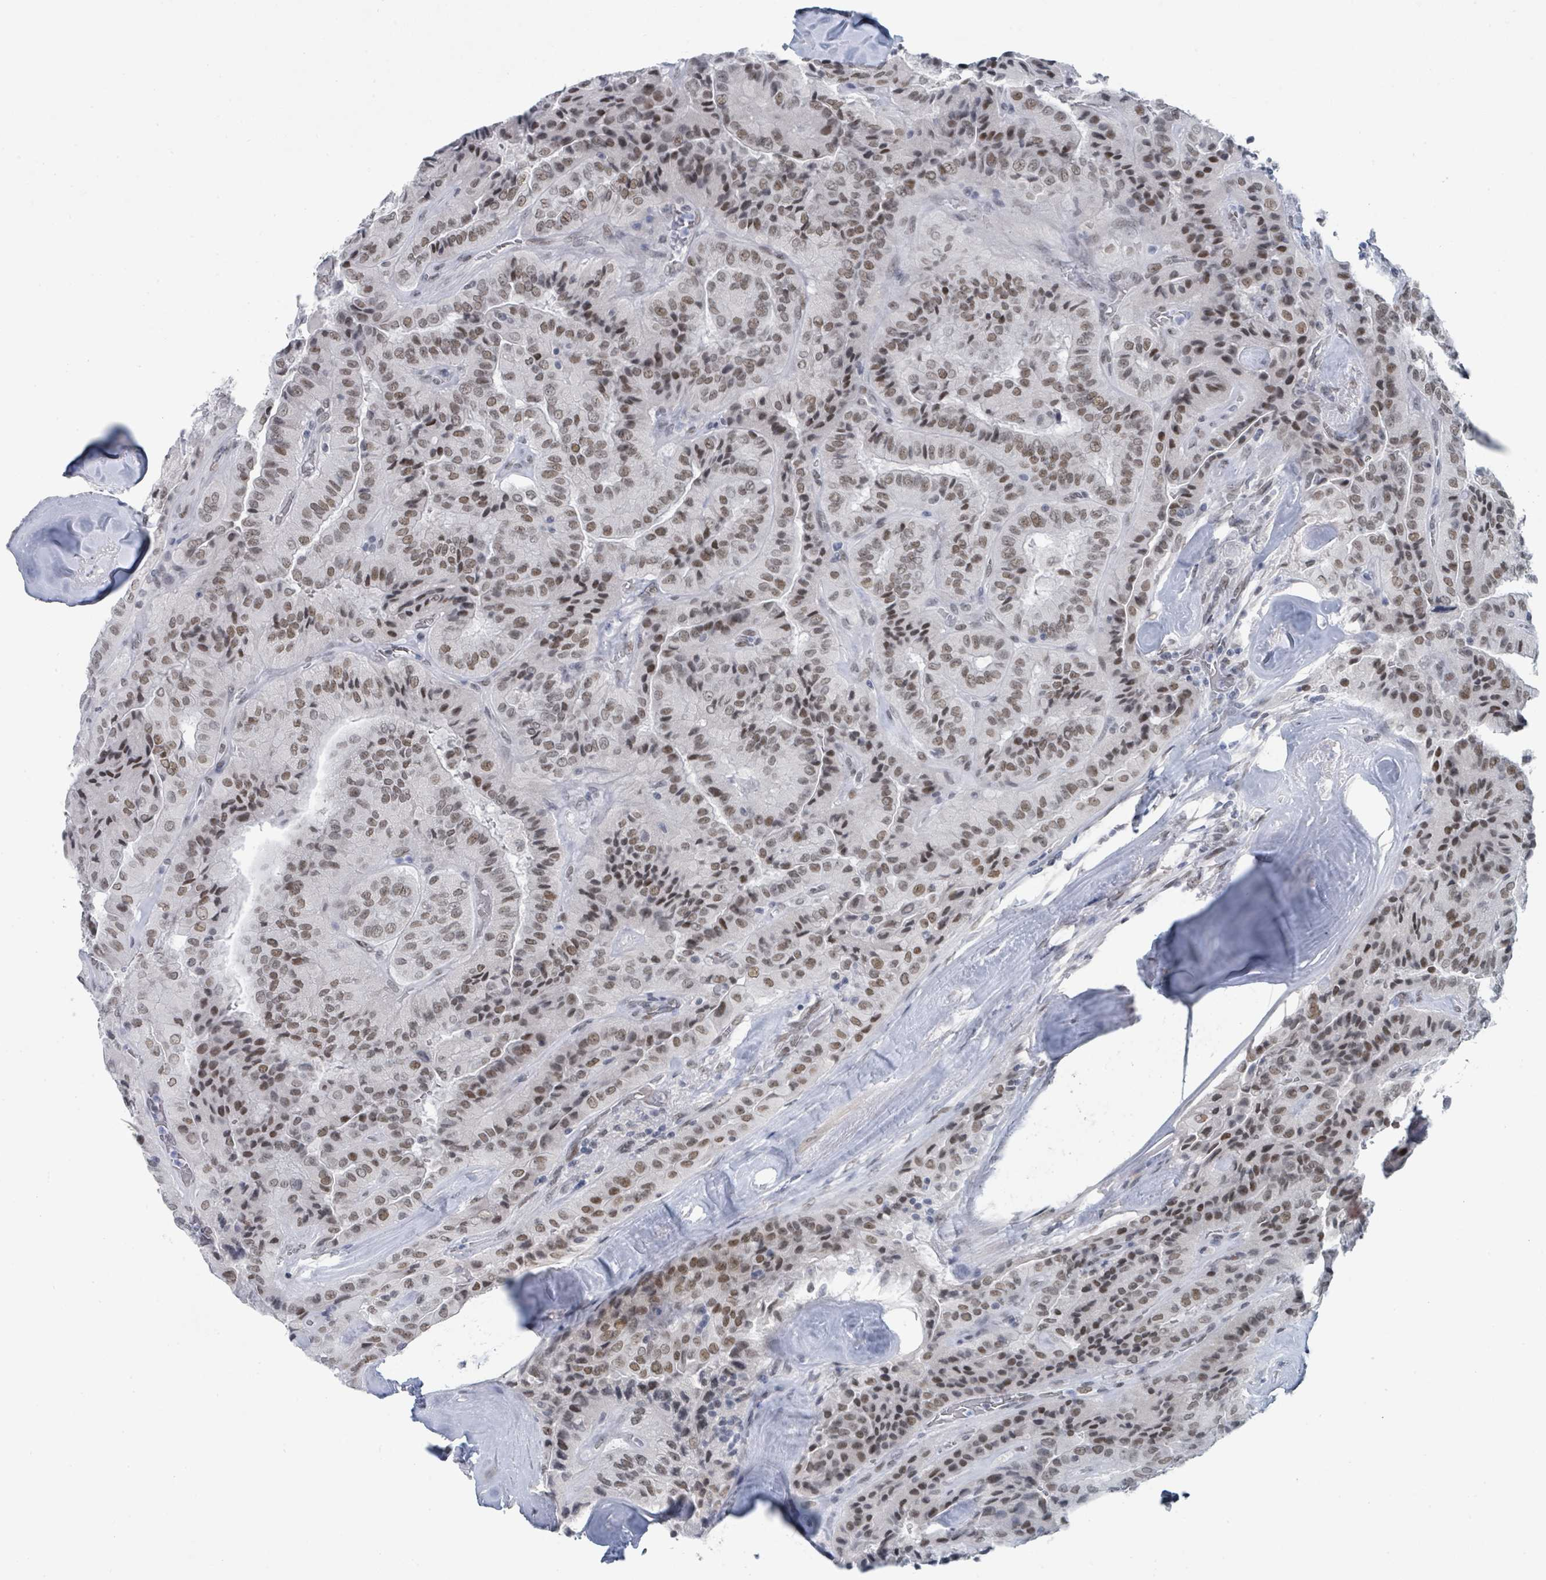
{"staining": {"intensity": "moderate", "quantity": ">75%", "location": "nuclear"}, "tissue": "thyroid cancer", "cell_type": "Tumor cells", "image_type": "cancer", "snomed": [{"axis": "morphology", "description": "Normal tissue, NOS"}, {"axis": "morphology", "description": "Papillary adenocarcinoma, NOS"}, {"axis": "topography", "description": "Thyroid gland"}], "caption": "Thyroid cancer (papillary adenocarcinoma) stained for a protein exhibits moderate nuclear positivity in tumor cells.", "gene": "EHMT2", "patient": {"sex": "female", "age": 59}}